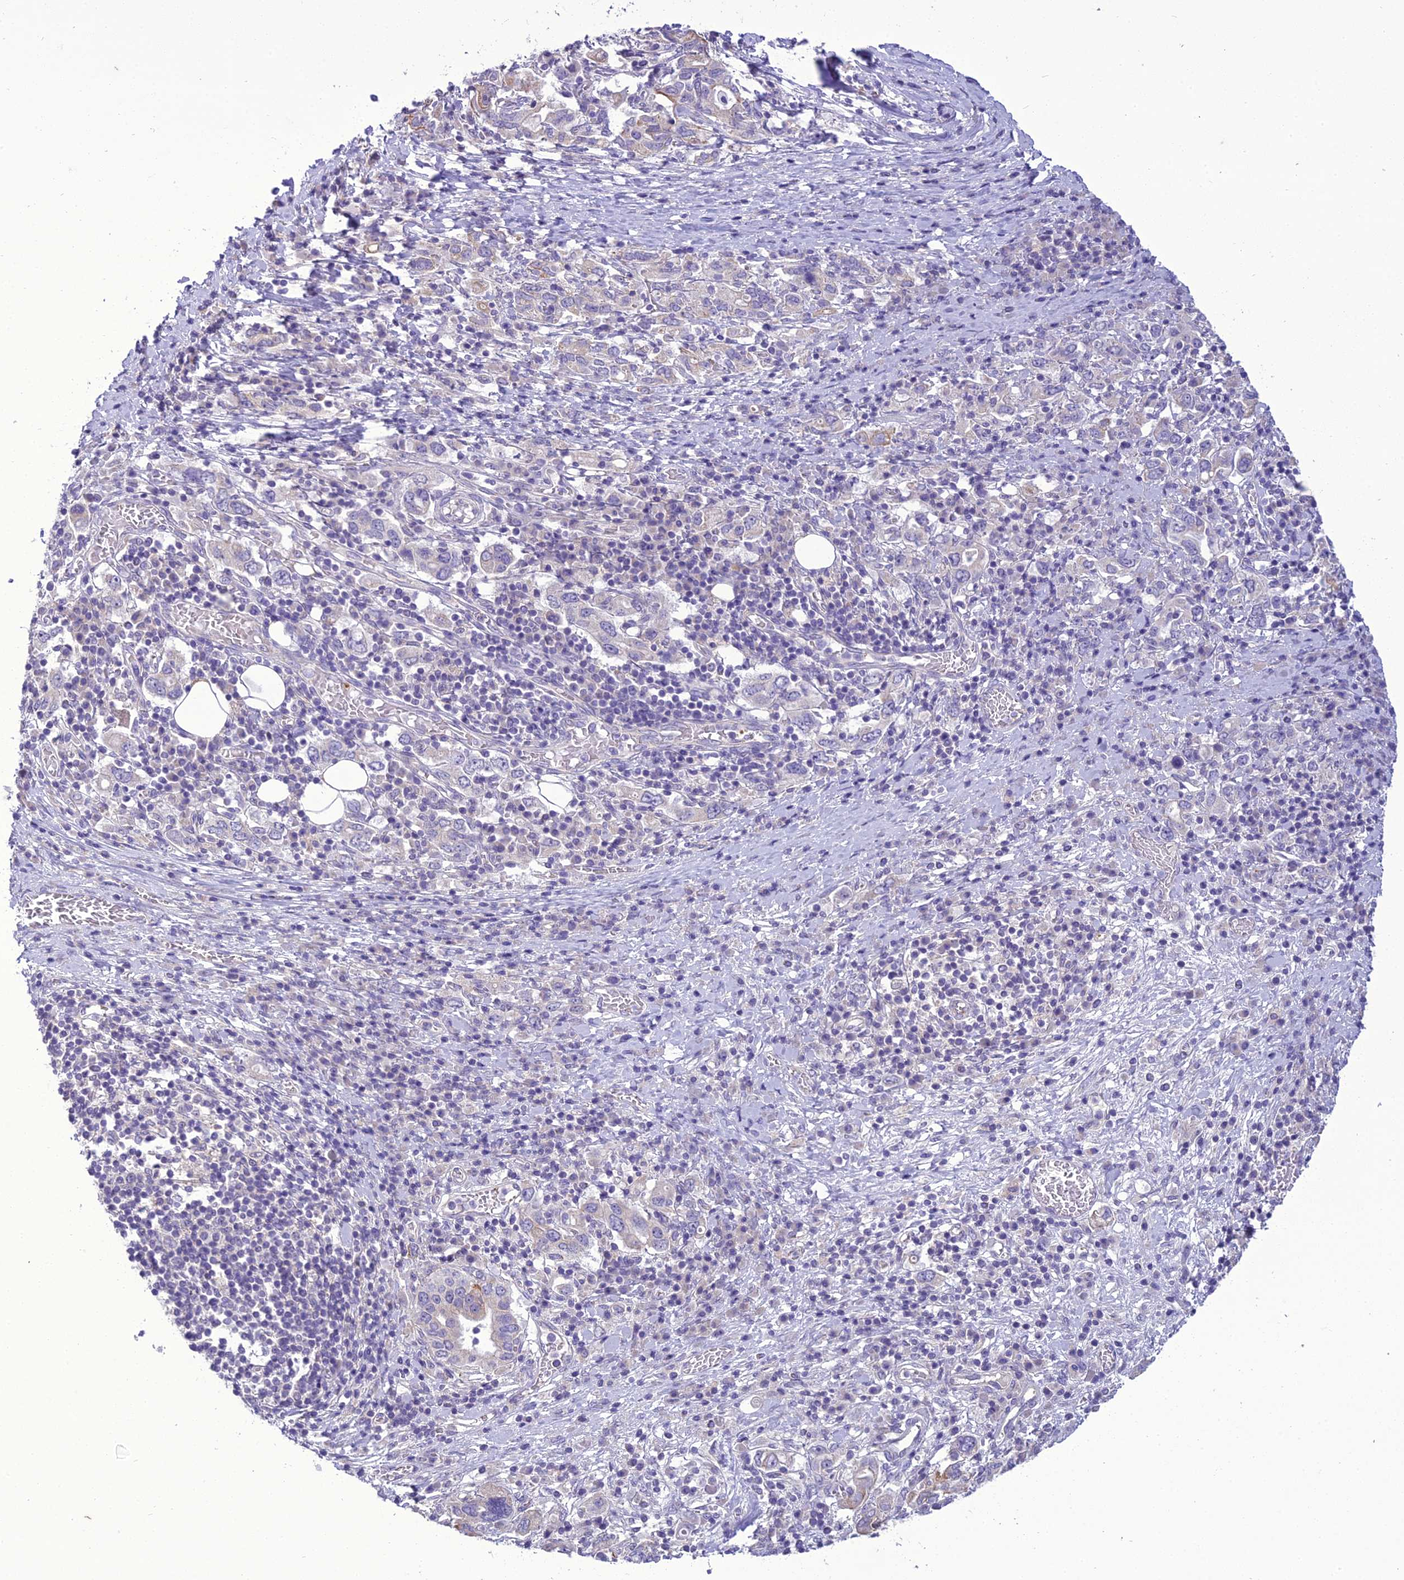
{"staining": {"intensity": "negative", "quantity": "none", "location": "none"}, "tissue": "stomach cancer", "cell_type": "Tumor cells", "image_type": "cancer", "snomed": [{"axis": "morphology", "description": "Adenocarcinoma, NOS"}, {"axis": "topography", "description": "Stomach, upper"}, {"axis": "topography", "description": "Stomach"}], "caption": "Tumor cells show no significant protein positivity in stomach cancer (adenocarcinoma). The staining is performed using DAB brown chromogen with nuclei counter-stained in using hematoxylin.", "gene": "SCRT1", "patient": {"sex": "male", "age": 62}}